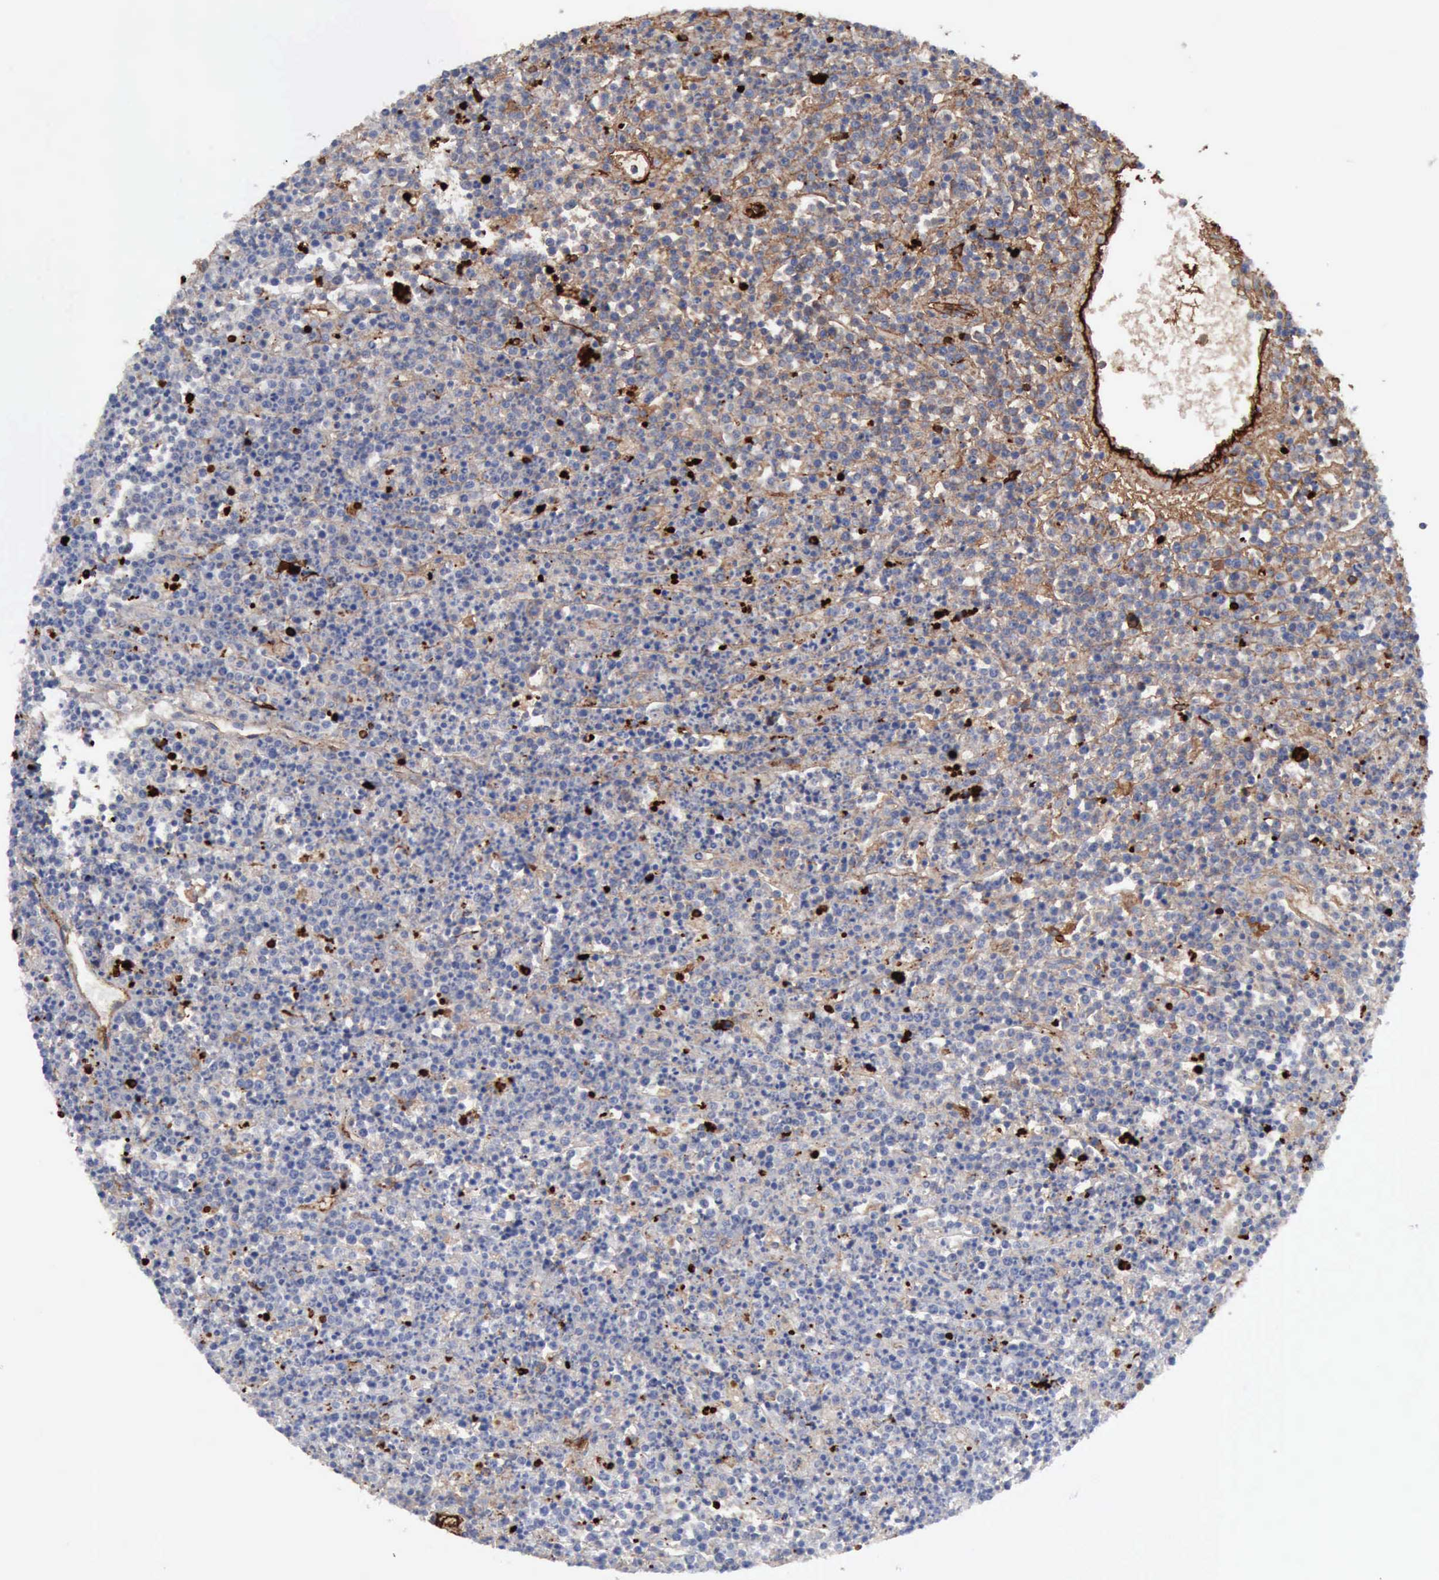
{"staining": {"intensity": "weak", "quantity": "25%-75%", "location": "cytoplasmic/membranous"}, "tissue": "lymphoma", "cell_type": "Tumor cells", "image_type": "cancer", "snomed": [{"axis": "morphology", "description": "Malignant lymphoma, non-Hodgkin's type, High grade"}, {"axis": "topography", "description": "Ovary"}], "caption": "Tumor cells exhibit low levels of weak cytoplasmic/membranous expression in about 25%-75% of cells in human lymphoma. (Stains: DAB (3,3'-diaminobenzidine) in brown, nuclei in blue, Microscopy: brightfield microscopy at high magnification).", "gene": "C4BPA", "patient": {"sex": "female", "age": 56}}